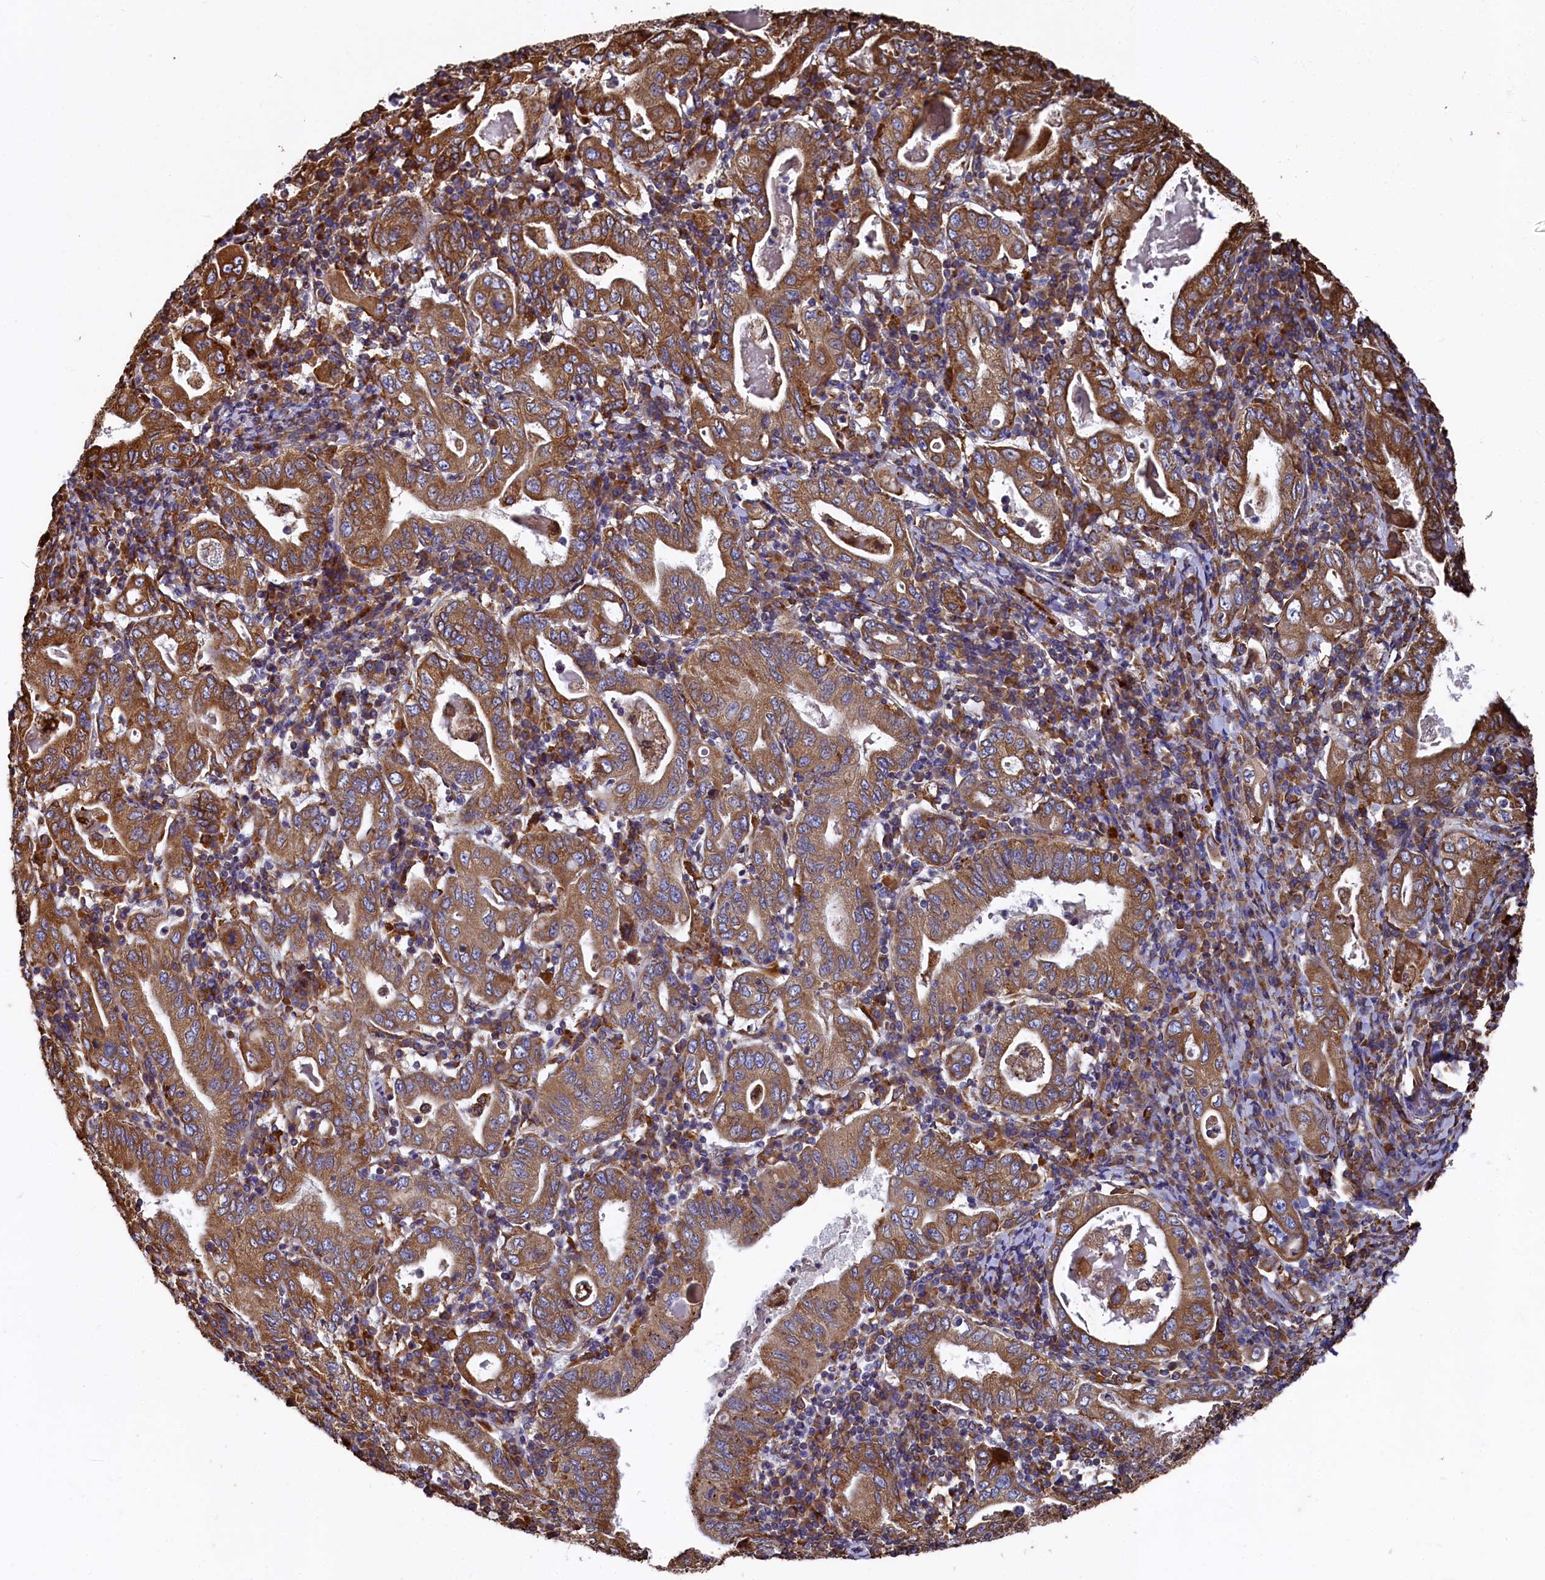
{"staining": {"intensity": "strong", "quantity": ">75%", "location": "cytoplasmic/membranous"}, "tissue": "stomach cancer", "cell_type": "Tumor cells", "image_type": "cancer", "snomed": [{"axis": "morphology", "description": "Normal tissue, NOS"}, {"axis": "morphology", "description": "Adenocarcinoma, NOS"}, {"axis": "topography", "description": "Esophagus"}, {"axis": "topography", "description": "Stomach, upper"}, {"axis": "topography", "description": "Peripheral nerve tissue"}], "caption": "Brown immunohistochemical staining in human adenocarcinoma (stomach) shows strong cytoplasmic/membranous staining in approximately >75% of tumor cells.", "gene": "NEURL1B", "patient": {"sex": "male", "age": 62}}